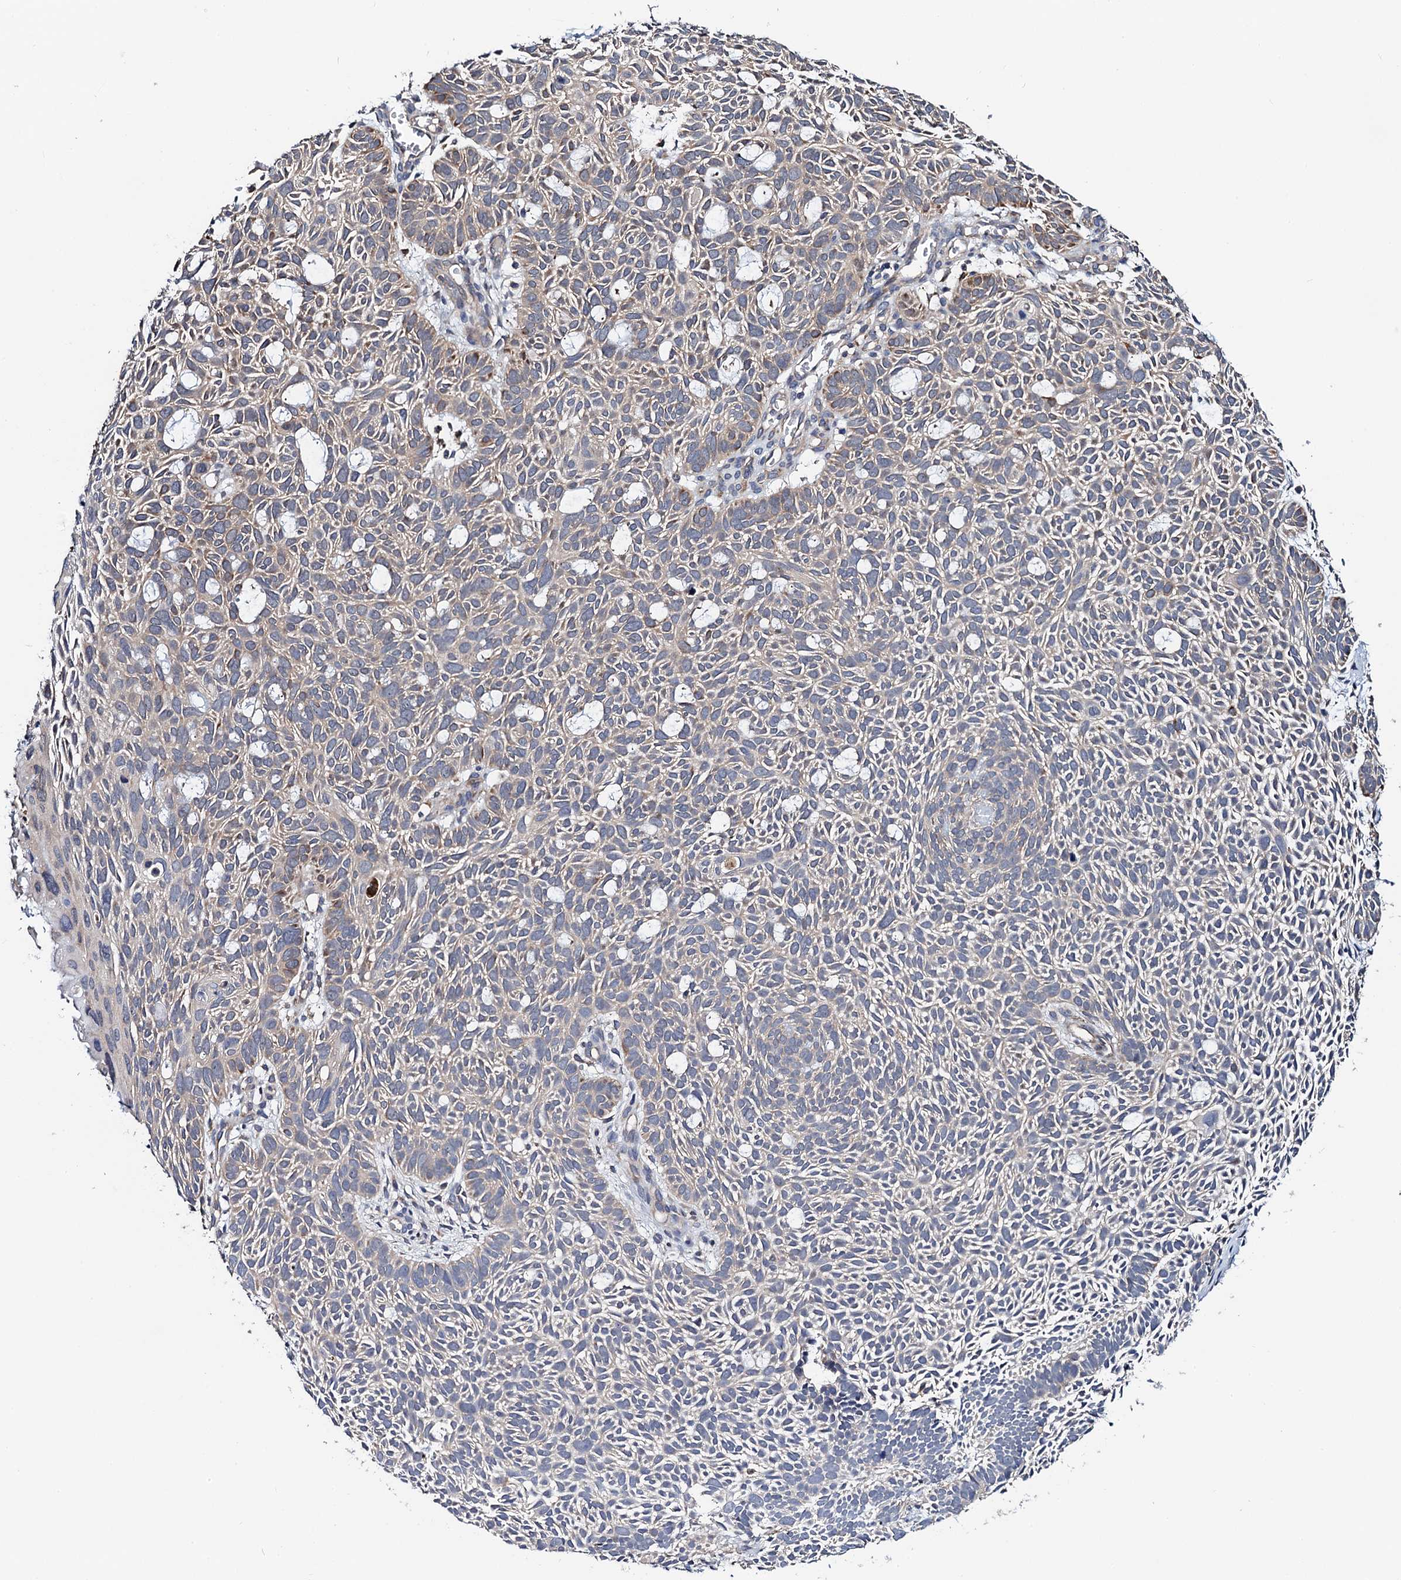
{"staining": {"intensity": "weak", "quantity": "<25%", "location": "cytoplasmic/membranous"}, "tissue": "skin cancer", "cell_type": "Tumor cells", "image_type": "cancer", "snomed": [{"axis": "morphology", "description": "Basal cell carcinoma"}, {"axis": "topography", "description": "Skin"}], "caption": "A high-resolution histopathology image shows immunohistochemistry staining of skin basal cell carcinoma, which shows no significant positivity in tumor cells. (DAB immunohistochemistry (IHC) visualized using brightfield microscopy, high magnification).", "gene": "PGLS", "patient": {"sex": "male", "age": 69}}